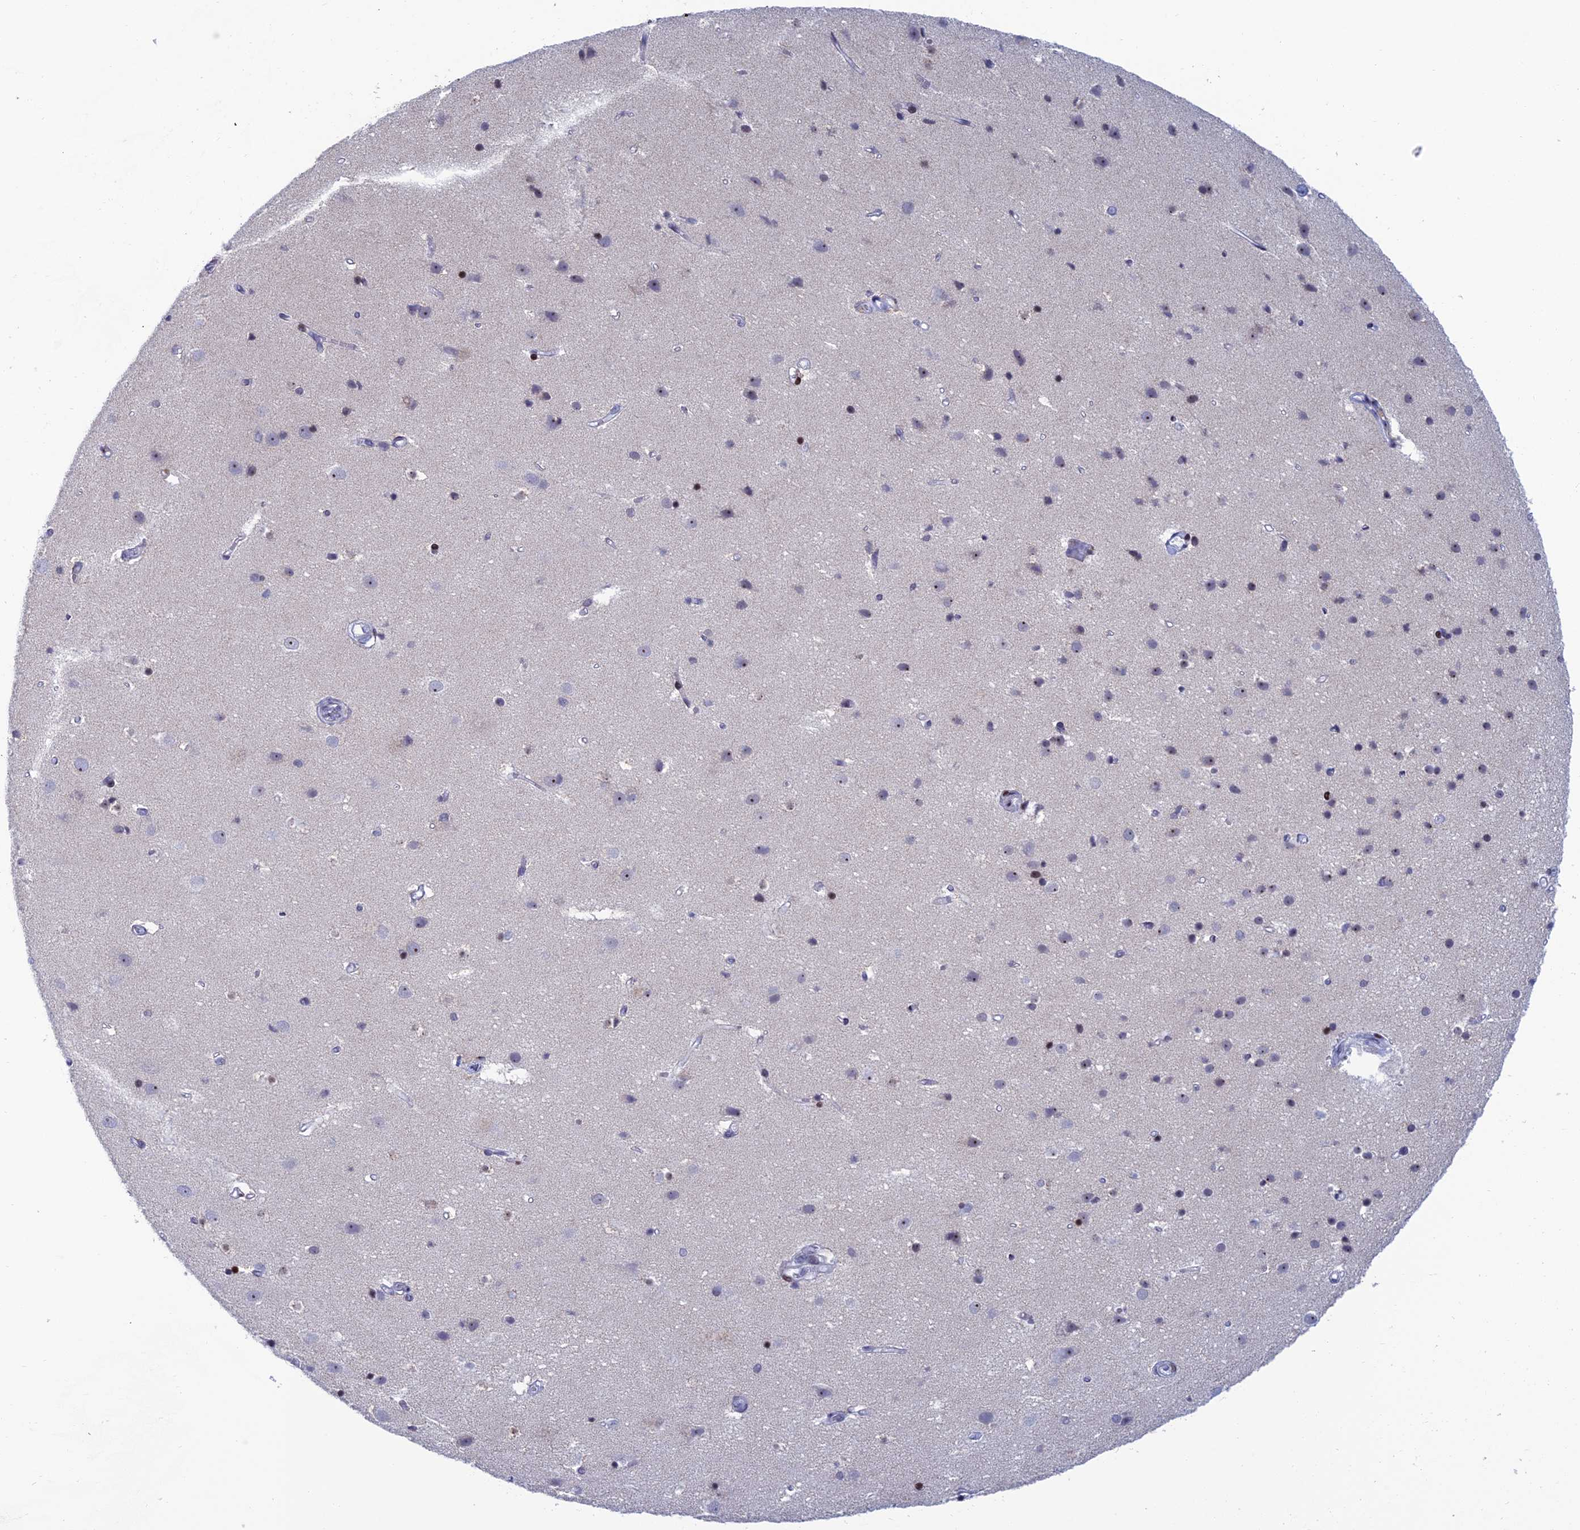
{"staining": {"intensity": "negative", "quantity": "none", "location": "none"}, "tissue": "cerebral cortex", "cell_type": "Endothelial cells", "image_type": "normal", "snomed": [{"axis": "morphology", "description": "Normal tissue, NOS"}, {"axis": "topography", "description": "Cerebral cortex"}], "caption": "Immunohistochemistry micrograph of unremarkable human cerebral cortex stained for a protein (brown), which displays no expression in endothelial cells.", "gene": "AFF3", "patient": {"sex": "male", "age": 54}}